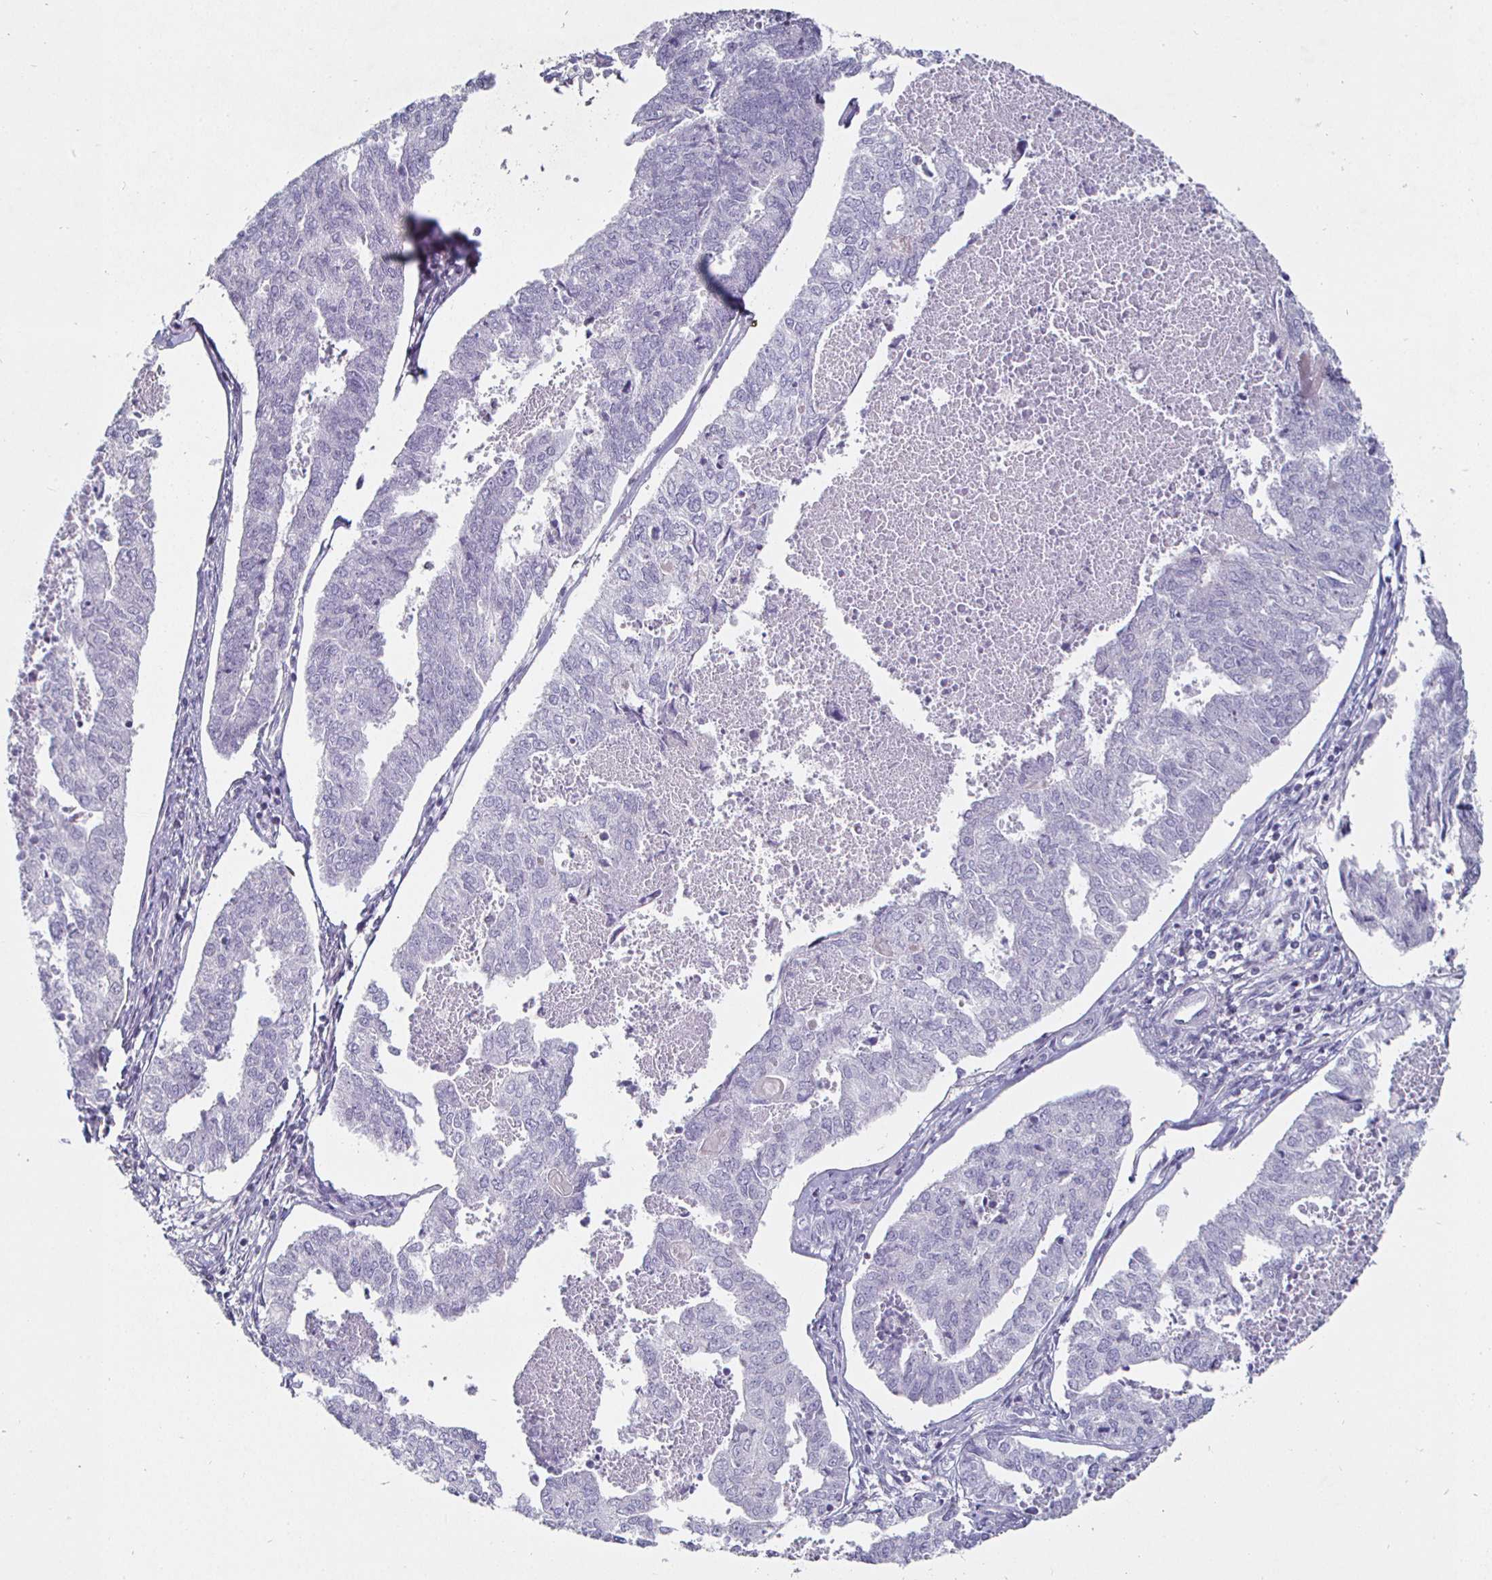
{"staining": {"intensity": "negative", "quantity": "none", "location": "none"}, "tissue": "endometrial cancer", "cell_type": "Tumor cells", "image_type": "cancer", "snomed": [{"axis": "morphology", "description": "Adenocarcinoma, NOS"}, {"axis": "topography", "description": "Endometrium"}], "caption": "Endometrial cancer was stained to show a protein in brown. There is no significant staining in tumor cells.", "gene": "ENPP1", "patient": {"sex": "female", "age": 73}}